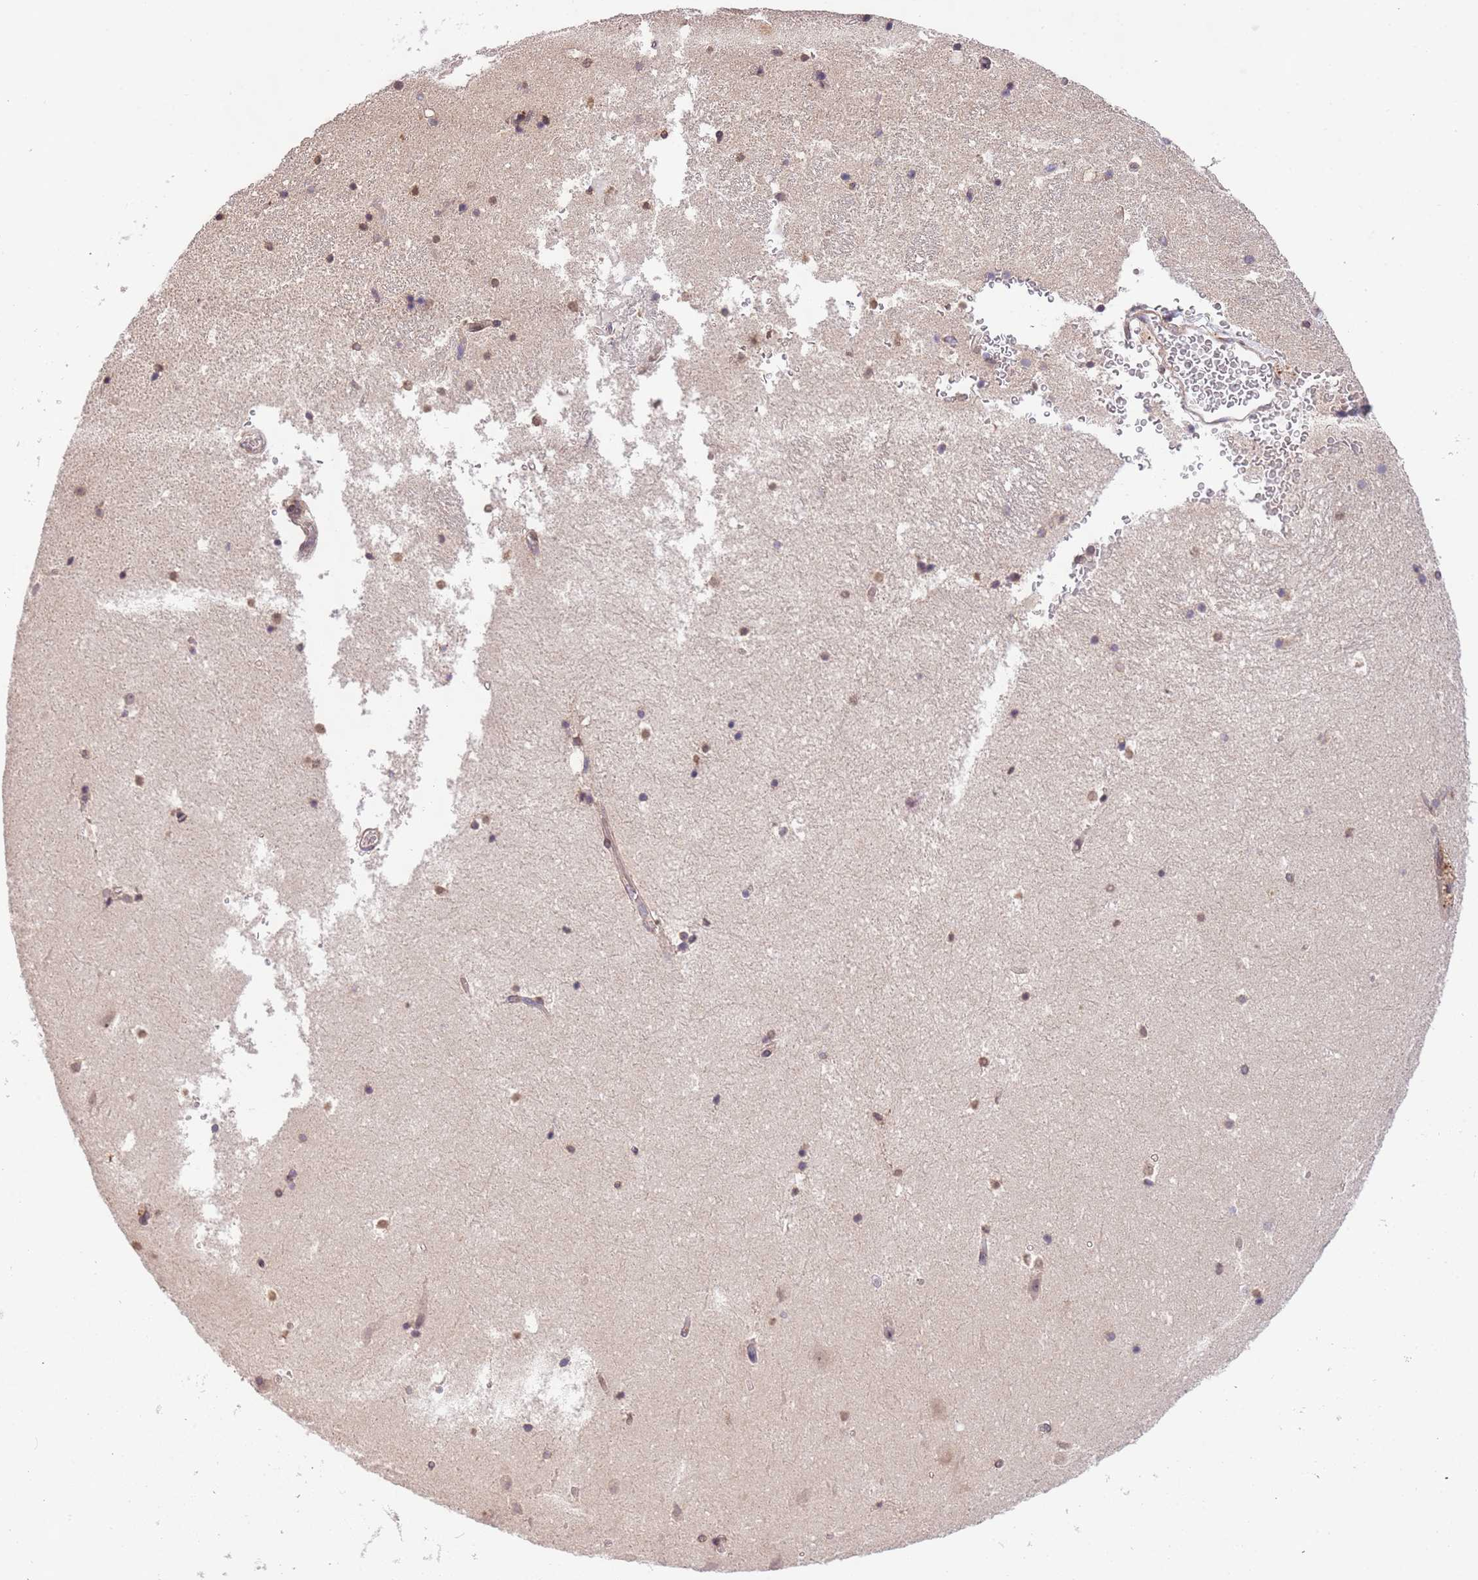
{"staining": {"intensity": "weak", "quantity": "25%-75%", "location": "nuclear"}, "tissue": "hippocampus", "cell_type": "Glial cells", "image_type": "normal", "snomed": [{"axis": "morphology", "description": "Normal tissue, NOS"}, {"axis": "topography", "description": "Hippocampus"}], "caption": "Immunohistochemical staining of unremarkable human hippocampus shows weak nuclear protein expression in approximately 25%-75% of glial cells. (IHC, brightfield microscopy, high magnification).", "gene": "SLC16A4", "patient": {"sex": "female", "age": 52}}